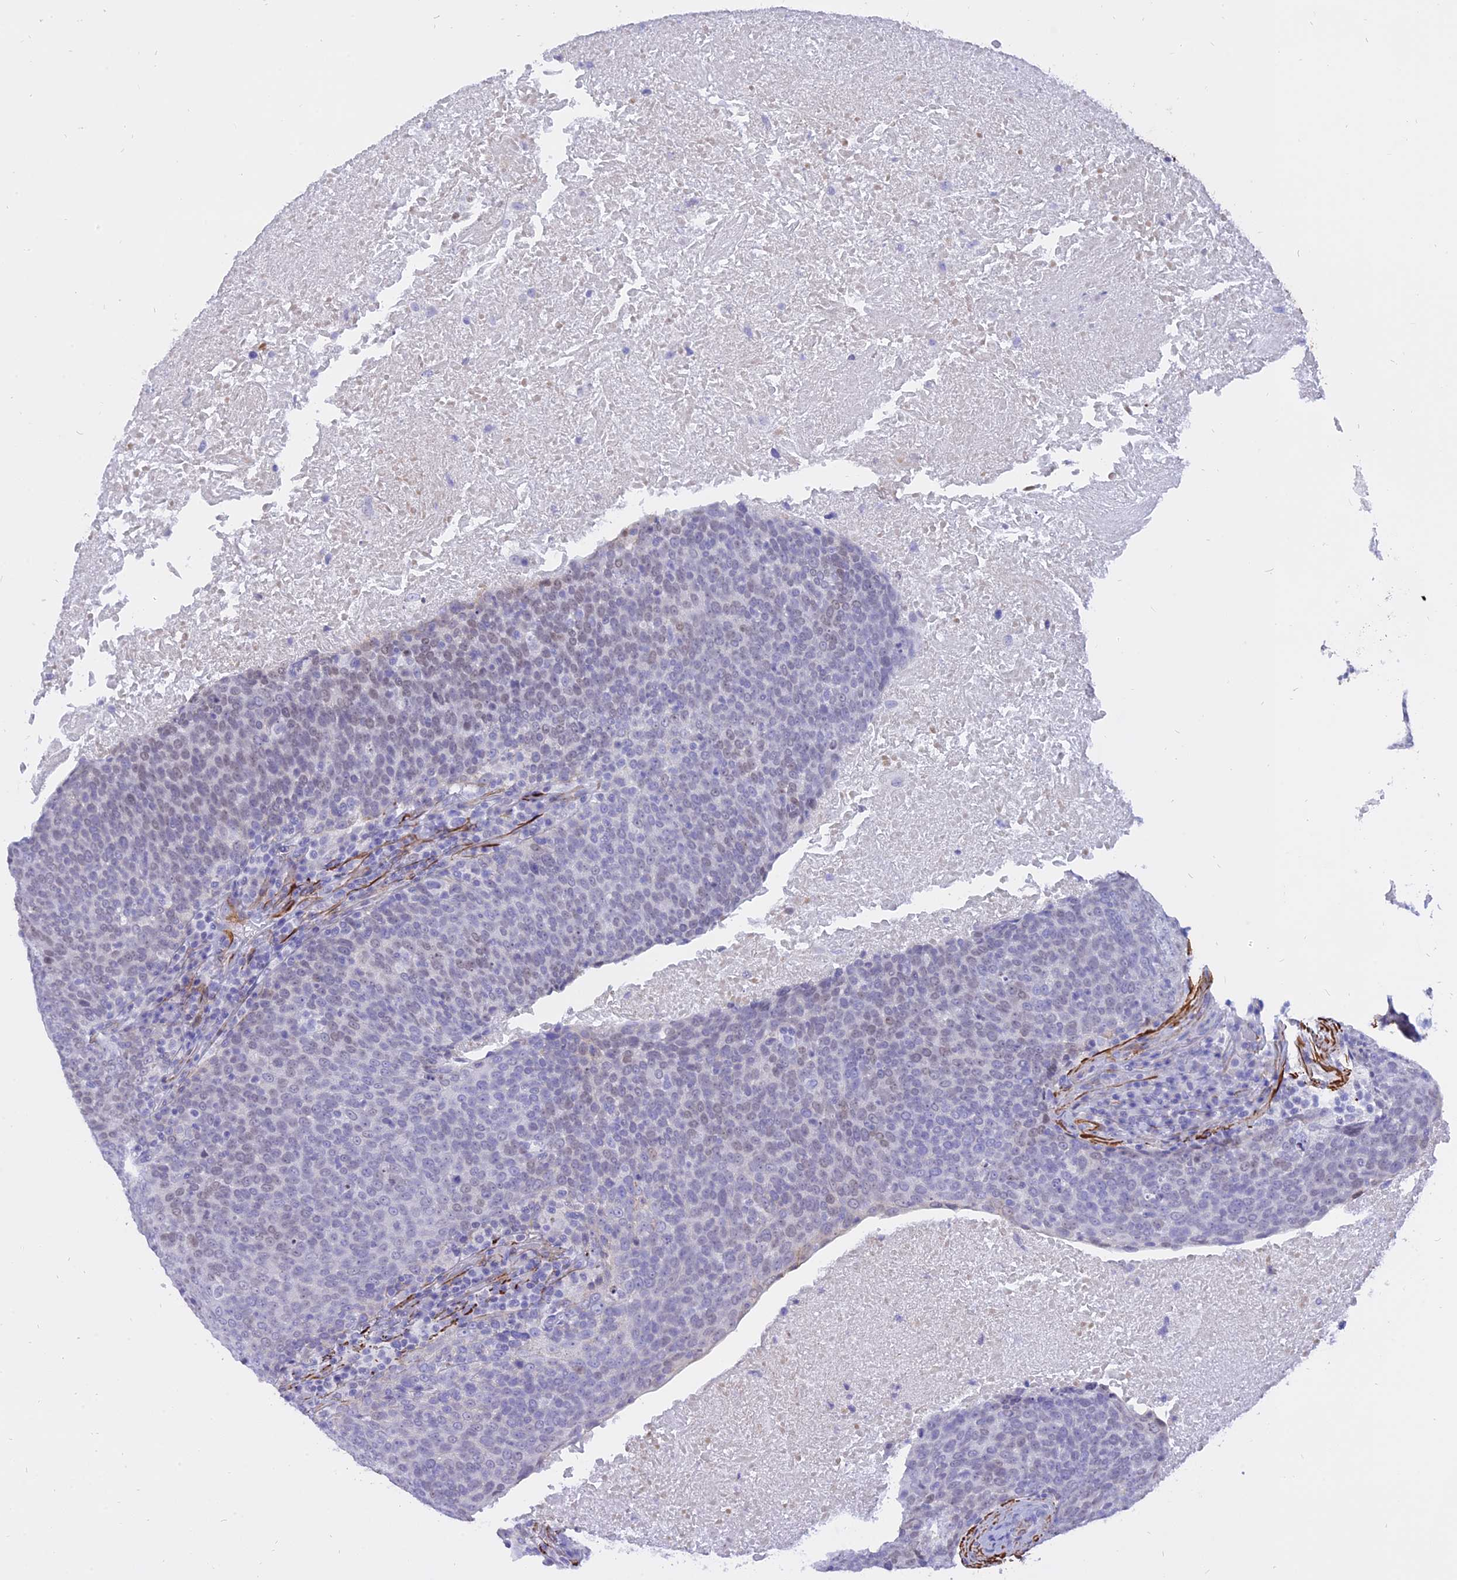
{"staining": {"intensity": "negative", "quantity": "none", "location": "none"}, "tissue": "head and neck cancer", "cell_type": "Tumor cells", "image_type": "cancer", "snomed": [{"axis": "morphology", "description": "Squamous cell carcinoma, NOS"}, {"axis": "morphology", "description": "Squamous cell carcinoma, metastatic, NOS"}, {"axis": "topography", "description": "Lymph node"}, {"axis": "topography", "description": "Head-Neck"}], "caption": "Immunohistochemistry (IHC) image of neoplastic tissue: head and neck metastatic squamous cell carcinoma stained with DAB (3,3'-diaminobenzidine) demonstrates no significant protein expression in tumor cells.", "gene": "CENPV", "patient": {"sex": "male", "age": 62}}